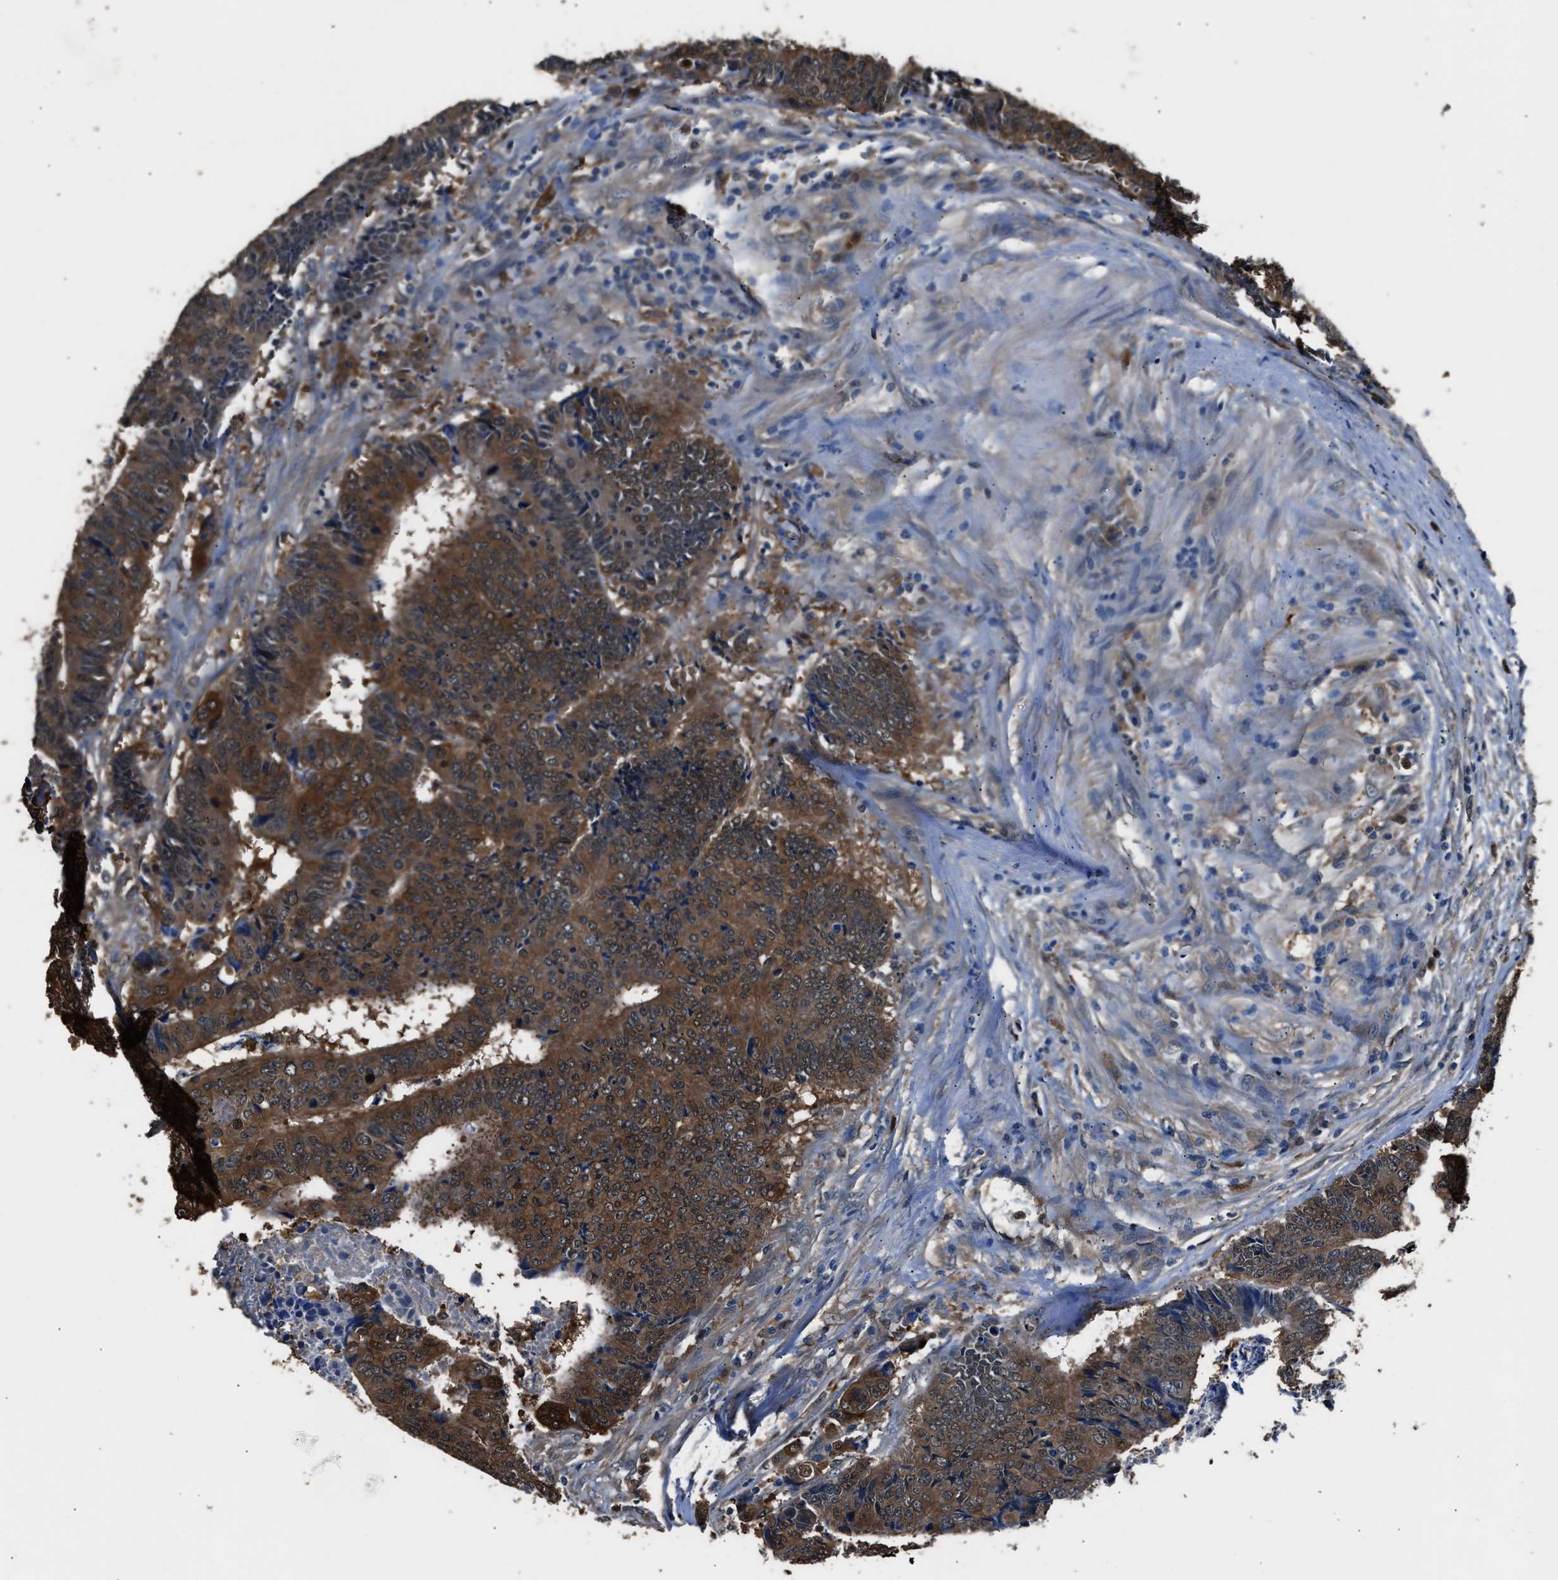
{"staining": {"intensity": "moderate", "quantity": ">75%", "location": "cytoplasmic/membranous"}, "tissue": "colorectal cancer", "cell_type": "Tumor cells", "image_type": "cancer", "snomed": [{"axis": "morphology", "description": "Adenocarcinoma, NOS"}, {"axis": "topography", "description": "Rectum"}], "caption": "Immunohistochemical staining of colorectal adenocarcinoma demonstrates medium levels of moderate cytoplasmic/membranous protein positivity in approximately >75% of tumor cells.", "gene": "GSTP1", "patient": {"sex": "male", "age": 84}}